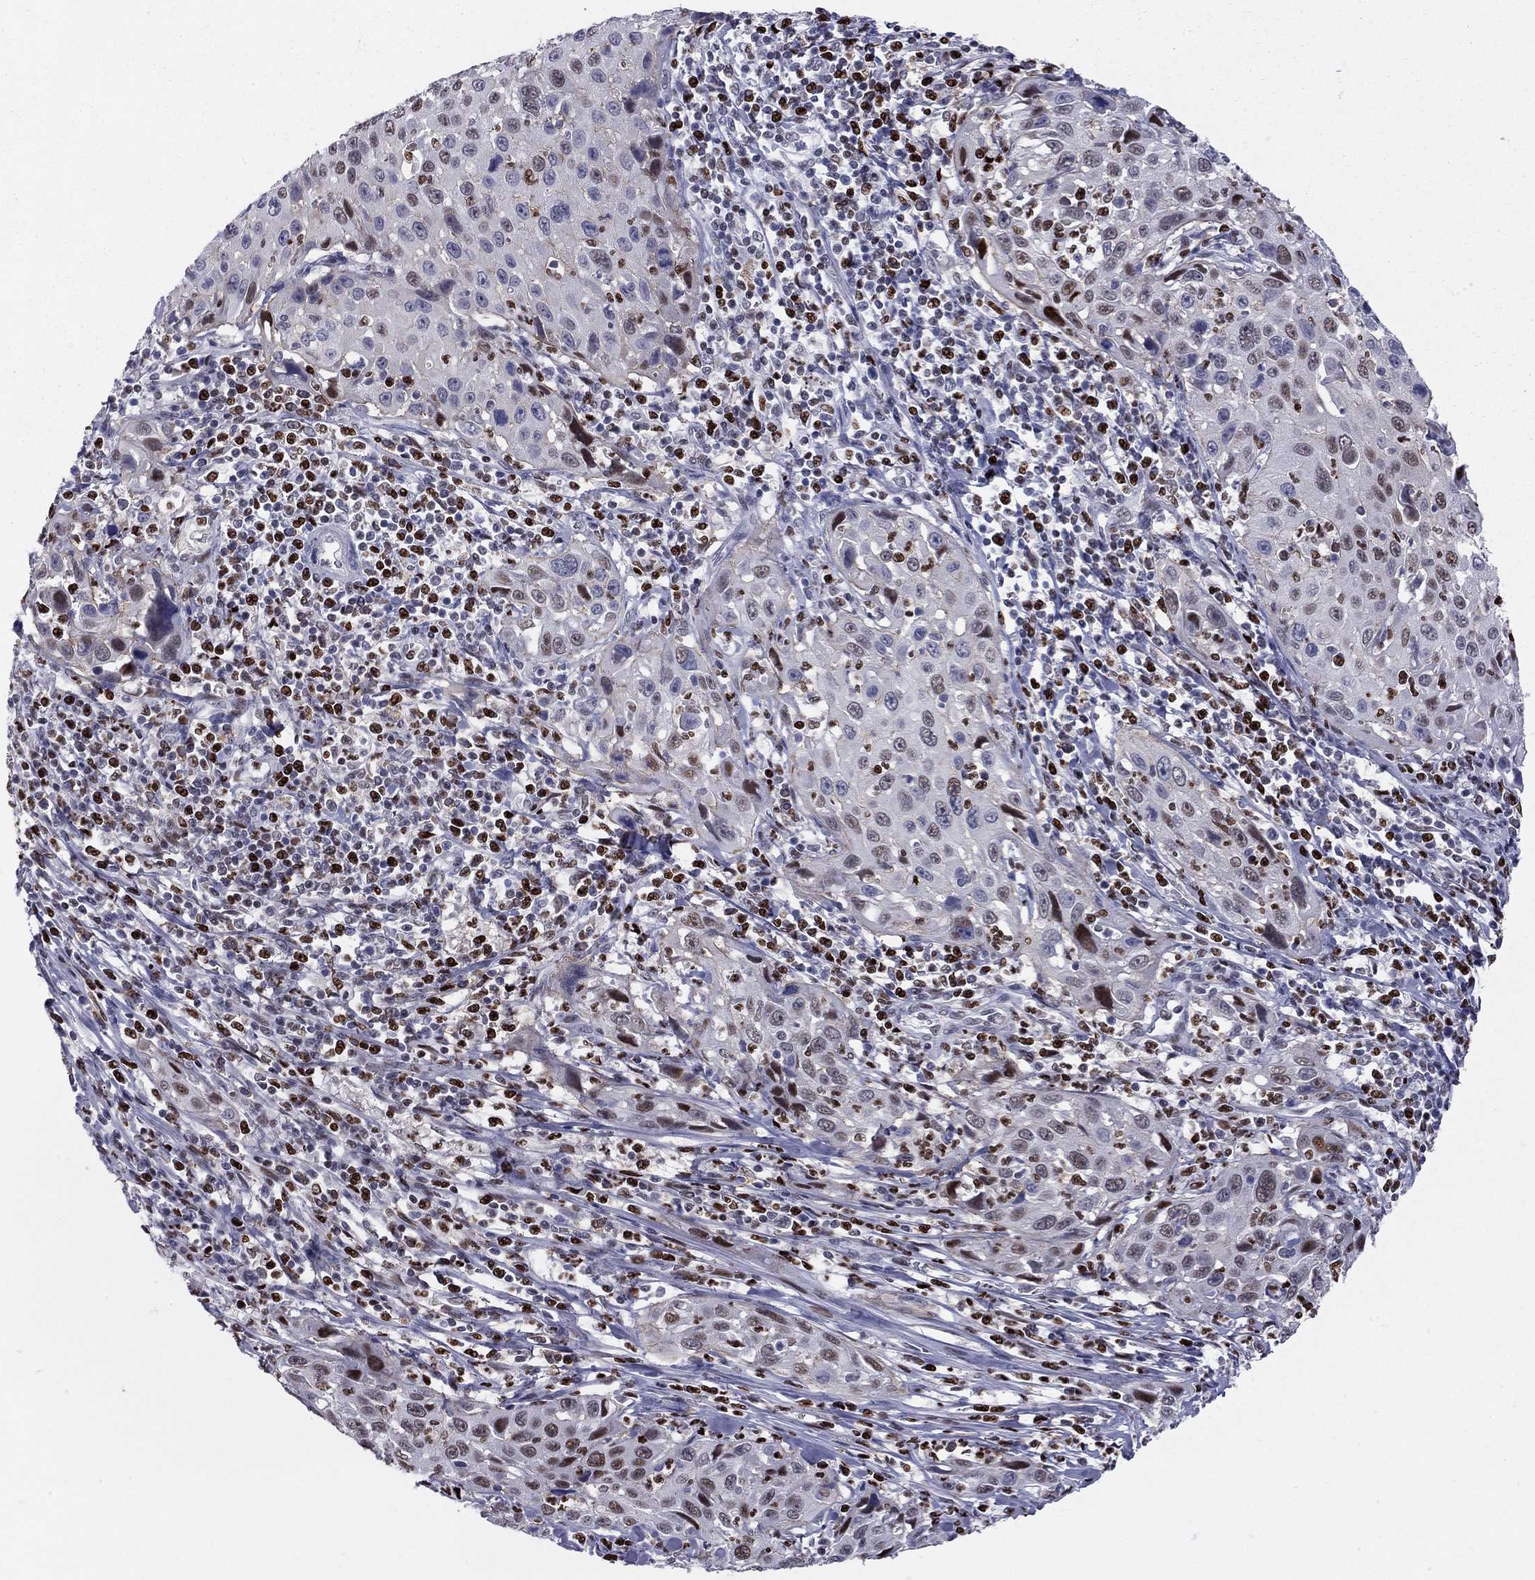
{"staining": {"intensity": "strong", "quantity": "25%-75%", "location": "nuclear"}, "tissue": "cervical cancer", "cell_type": "Tumor cells", "image_type": "cancer", "snomed": [{"axis": "morphology", "description": "Squamous cell carcinoma, NOS"}, {"axis": "topography", "description": "Cervix"}], "caption": "A high amount of strong nuclear positivity is identified in approximately 25%-75% of tumor cells in squamous cell carcinoma (cervical) tissue.", "gene": "PCGF3", "patient": {"sex": "female", "age": 26}}